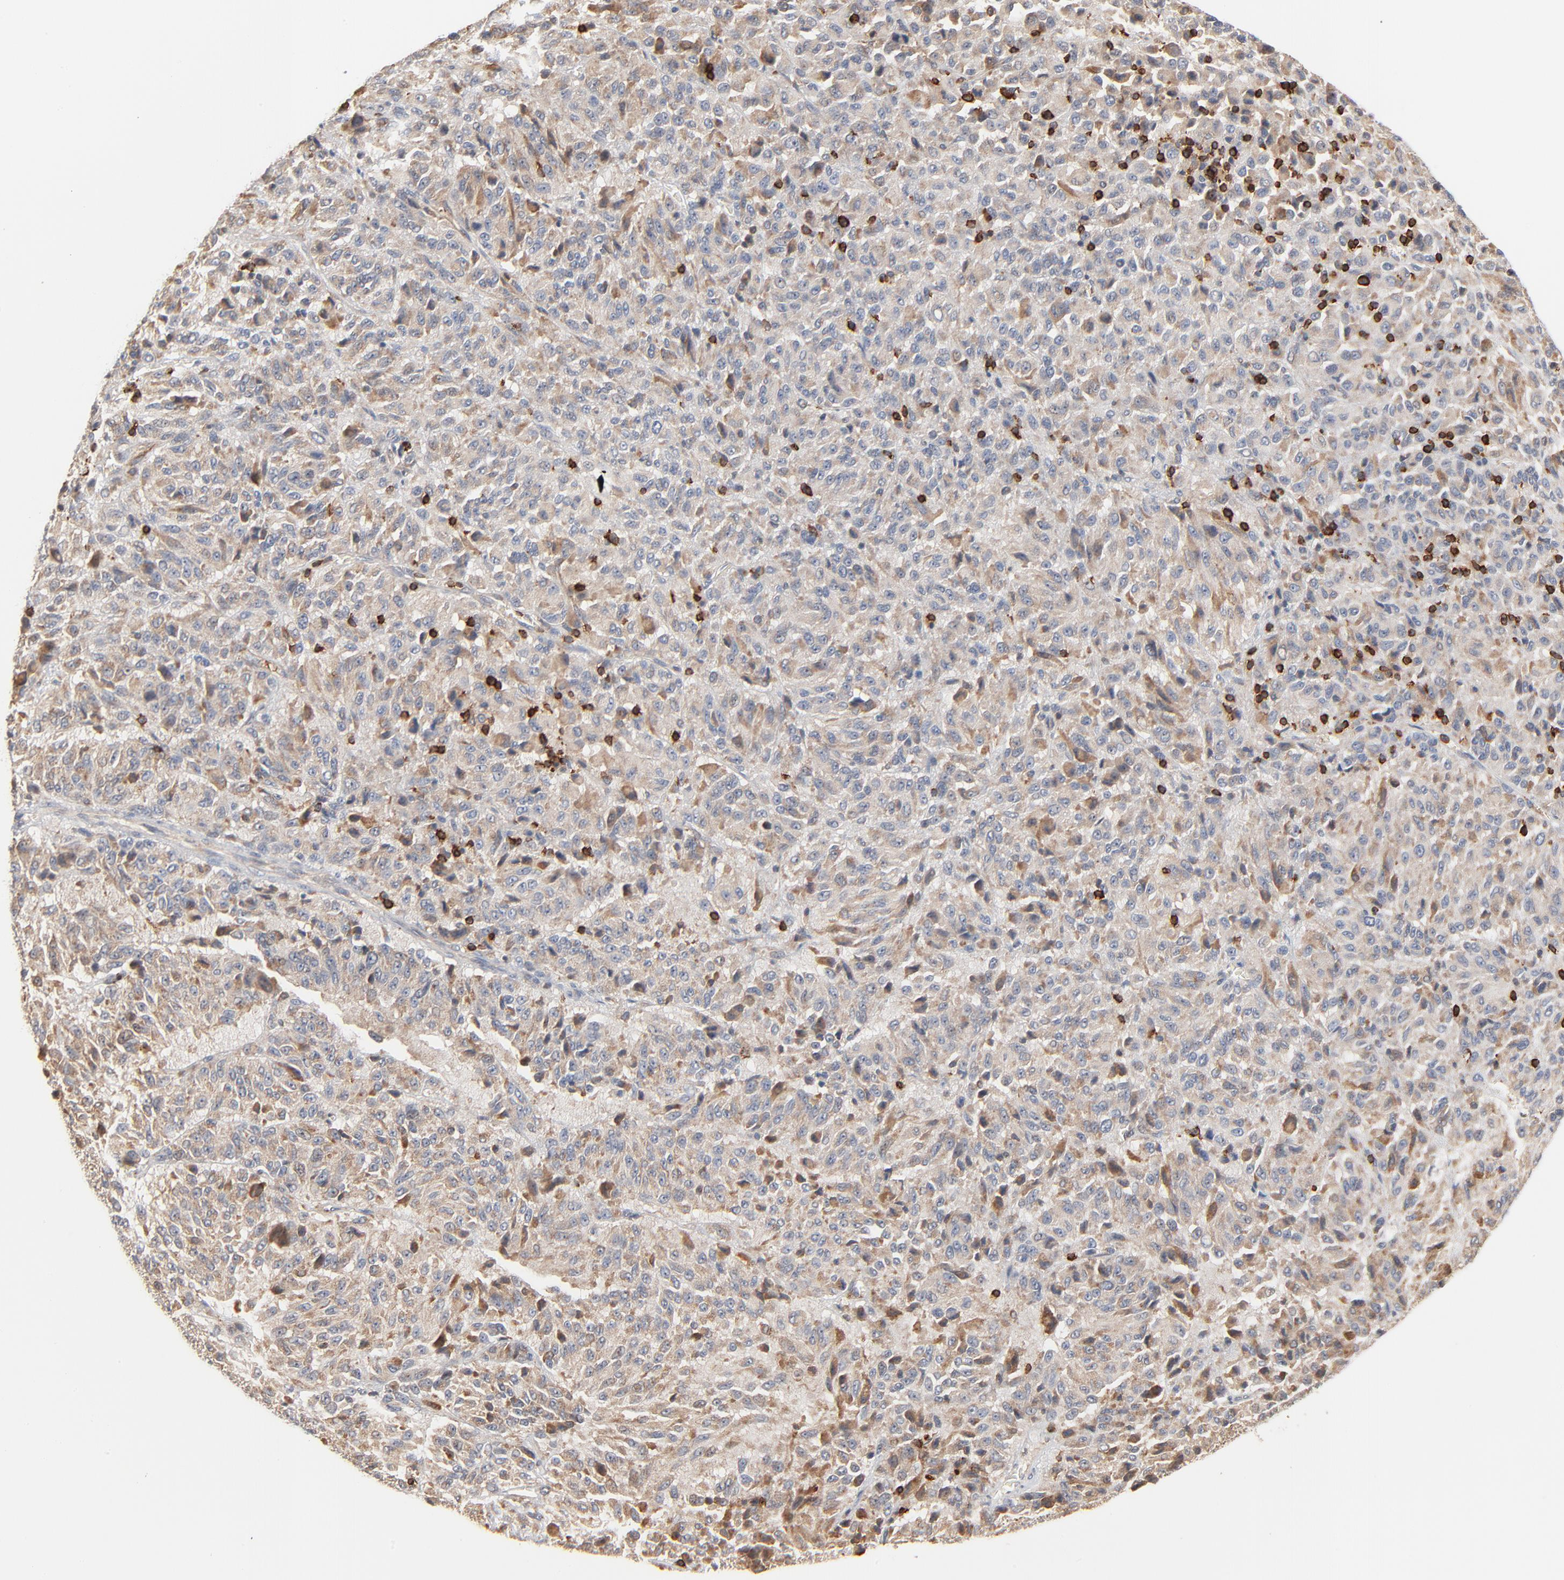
{"staining": {"intensity": "weak", "quantity": ">75%", "location": "cytoplasmic/membranous"}, "tissue": "melanoma", "cell_type": "Tumor cells", "image_type": "cancer", "snomed": [{"axis": "morphology", "description": "Malignant melanoma, Metastatic site"}, {"axis": "topography", "description": "Lung"}], "caption": "Weak cytoplasmic/membranous protein positivity is appreciated in approximately >75% of tumor cells in melanoma.", "gene": "SH3KBP1", "patient": {"sex": "male", "age": 64}}